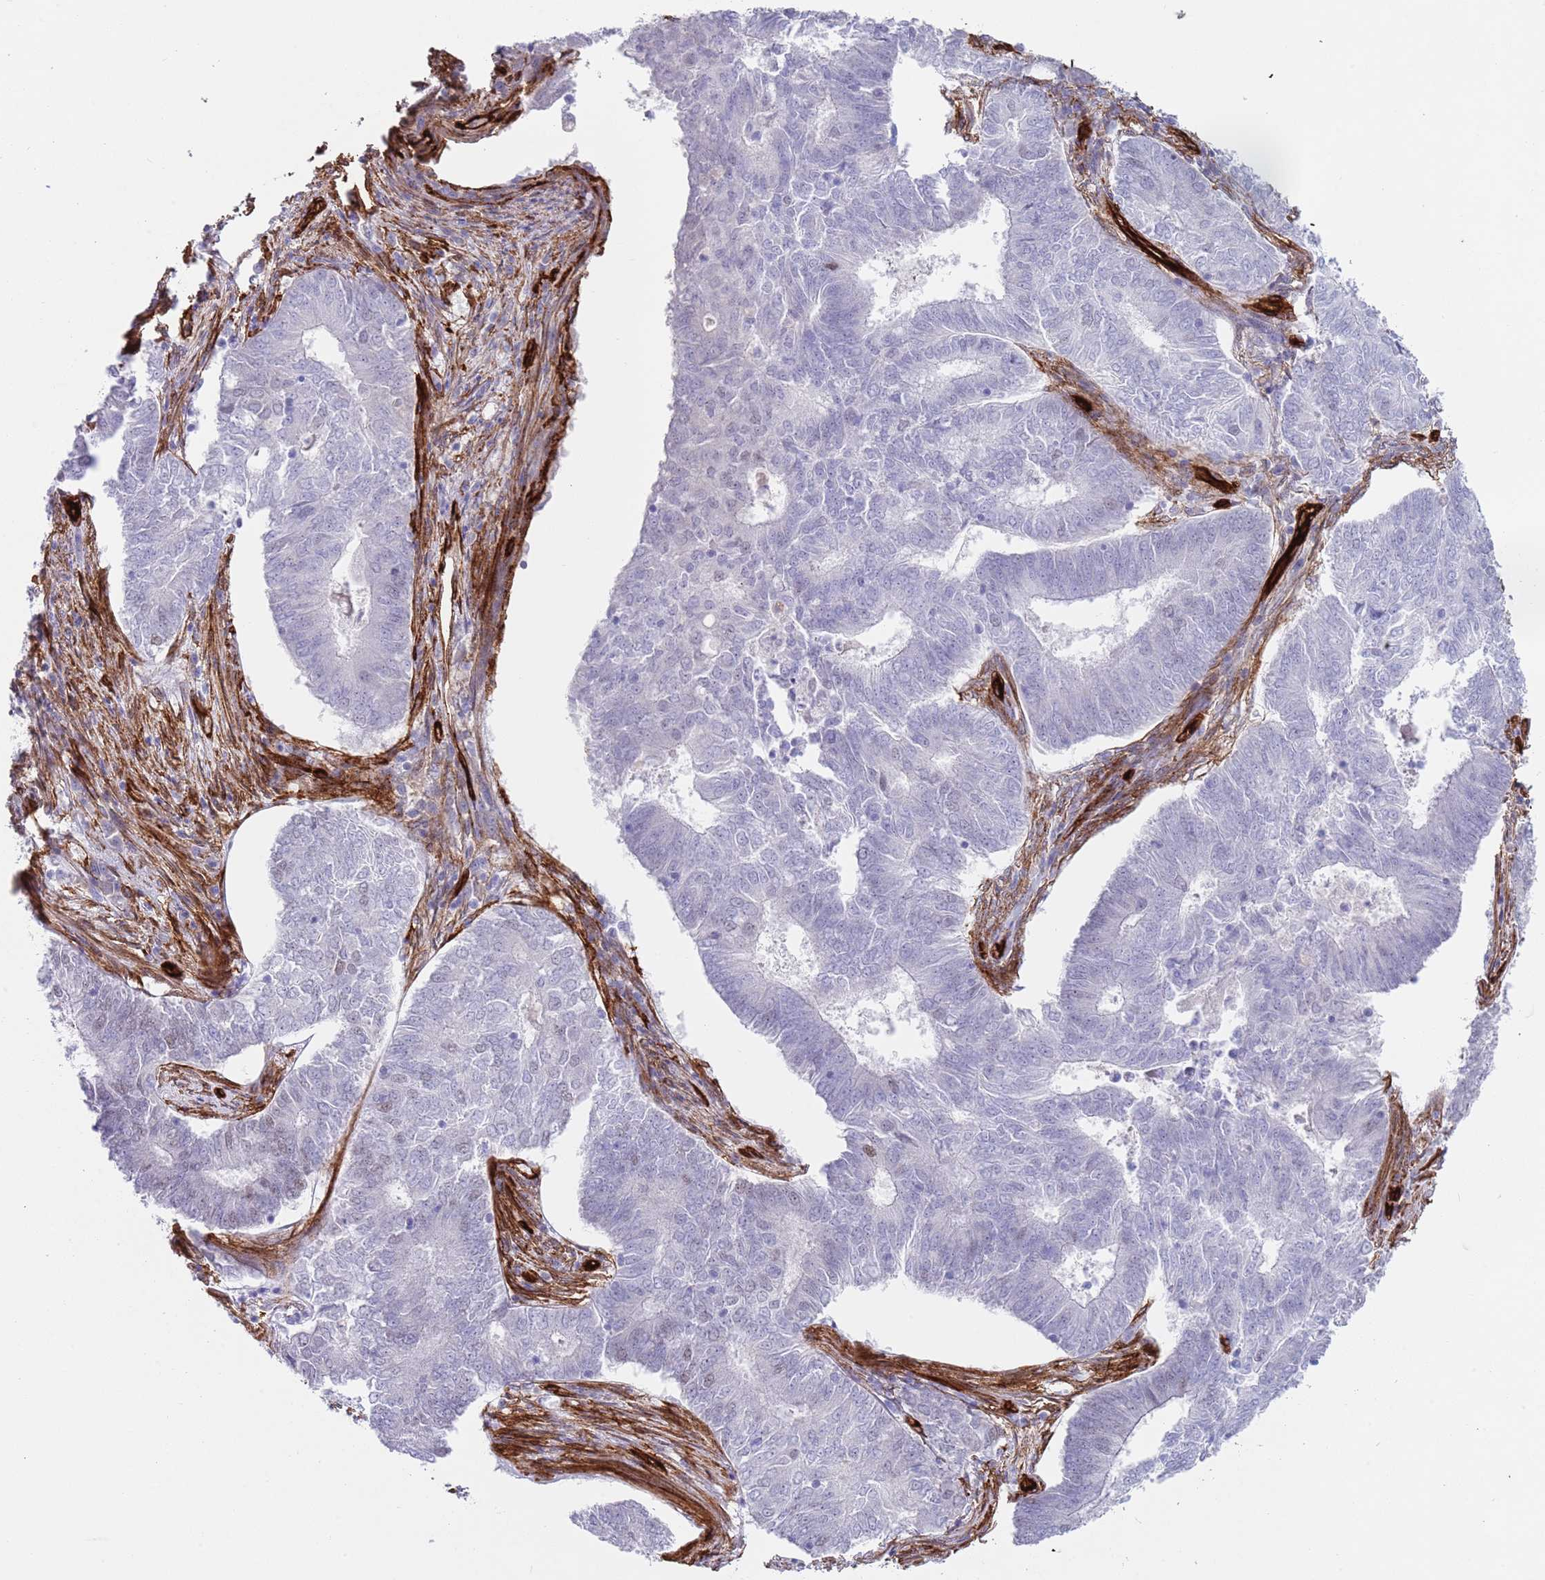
{"staining": {"intensity": "negative", "quantity": "none", "location": "none"}, "tissue": "endometrial cancer", "cell_type": "Tumor cells", "image_type": "cancer", "snomed": [{"axis": "morphology", "description": "Adenocarcinoma, NOS"}, {"axis": "topography", "description": "Endometrium"}], "caption": "This image is of endometrial cancer (adenocarcinoma) stained with IHC to label a protein in brown with the nuclei are counter-stained blue. There is no expression in tumor cells.", "gene": "CAV2", "patient": {"sex": "female", "age": 62}}